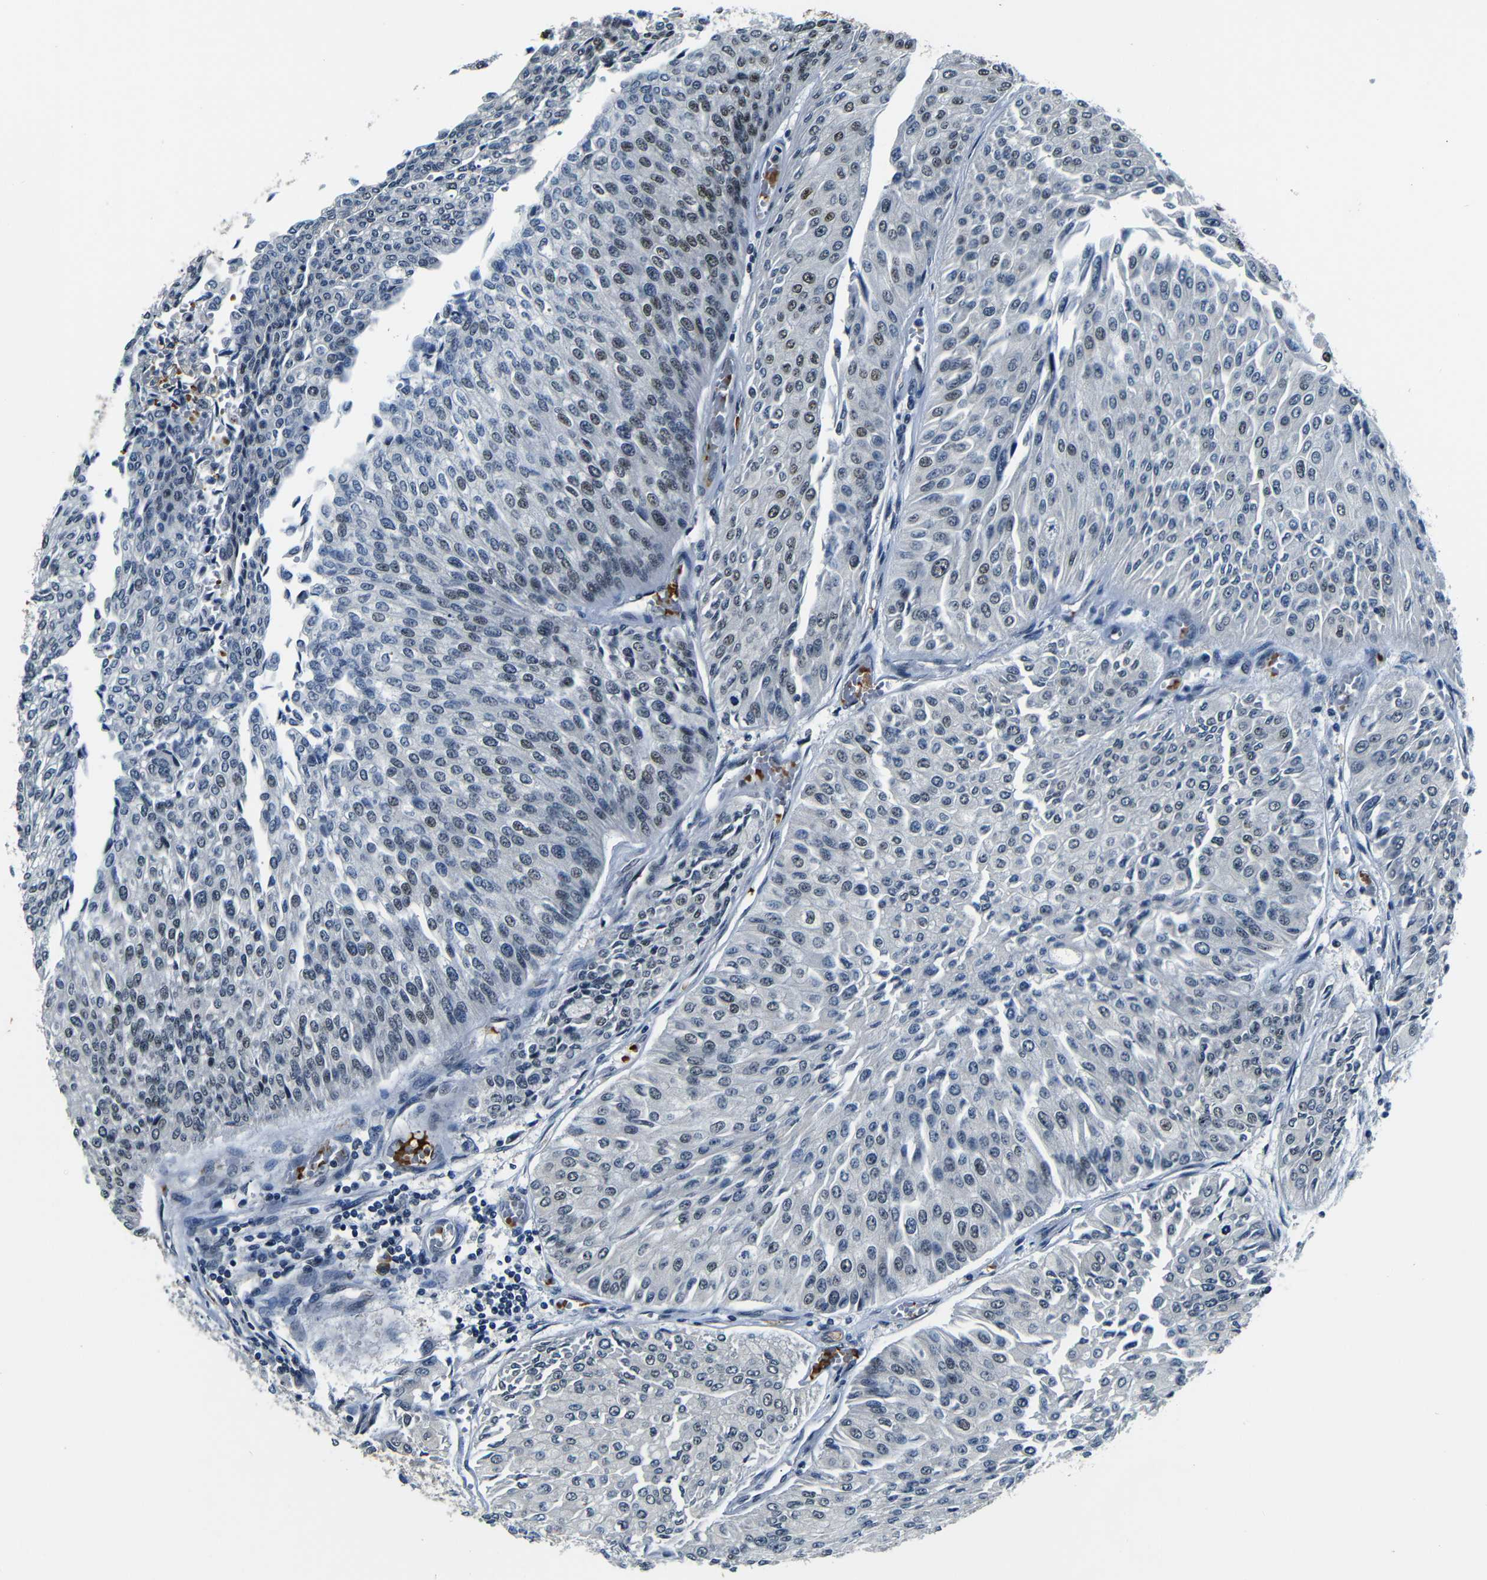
{"staining": {"intensity": "negative", "quantity": "none", "location": "none"}, "tissue": "urothelial cancer", "cell_type": "Tumor cells", "image_type": "cancer", "snomed": [{"axis": "morphology", "description": "Urothelial carcinoma, Low grade"}, {"axis": "topography", "description": "Urinary bladder"}], "caption": "Low-grade urothelial carcinoma was stained to show a protein in brown. There is no significant staining in tumor cells.", "gene": "FOXD4", "patient": {"sex": "male", "age": 67}}